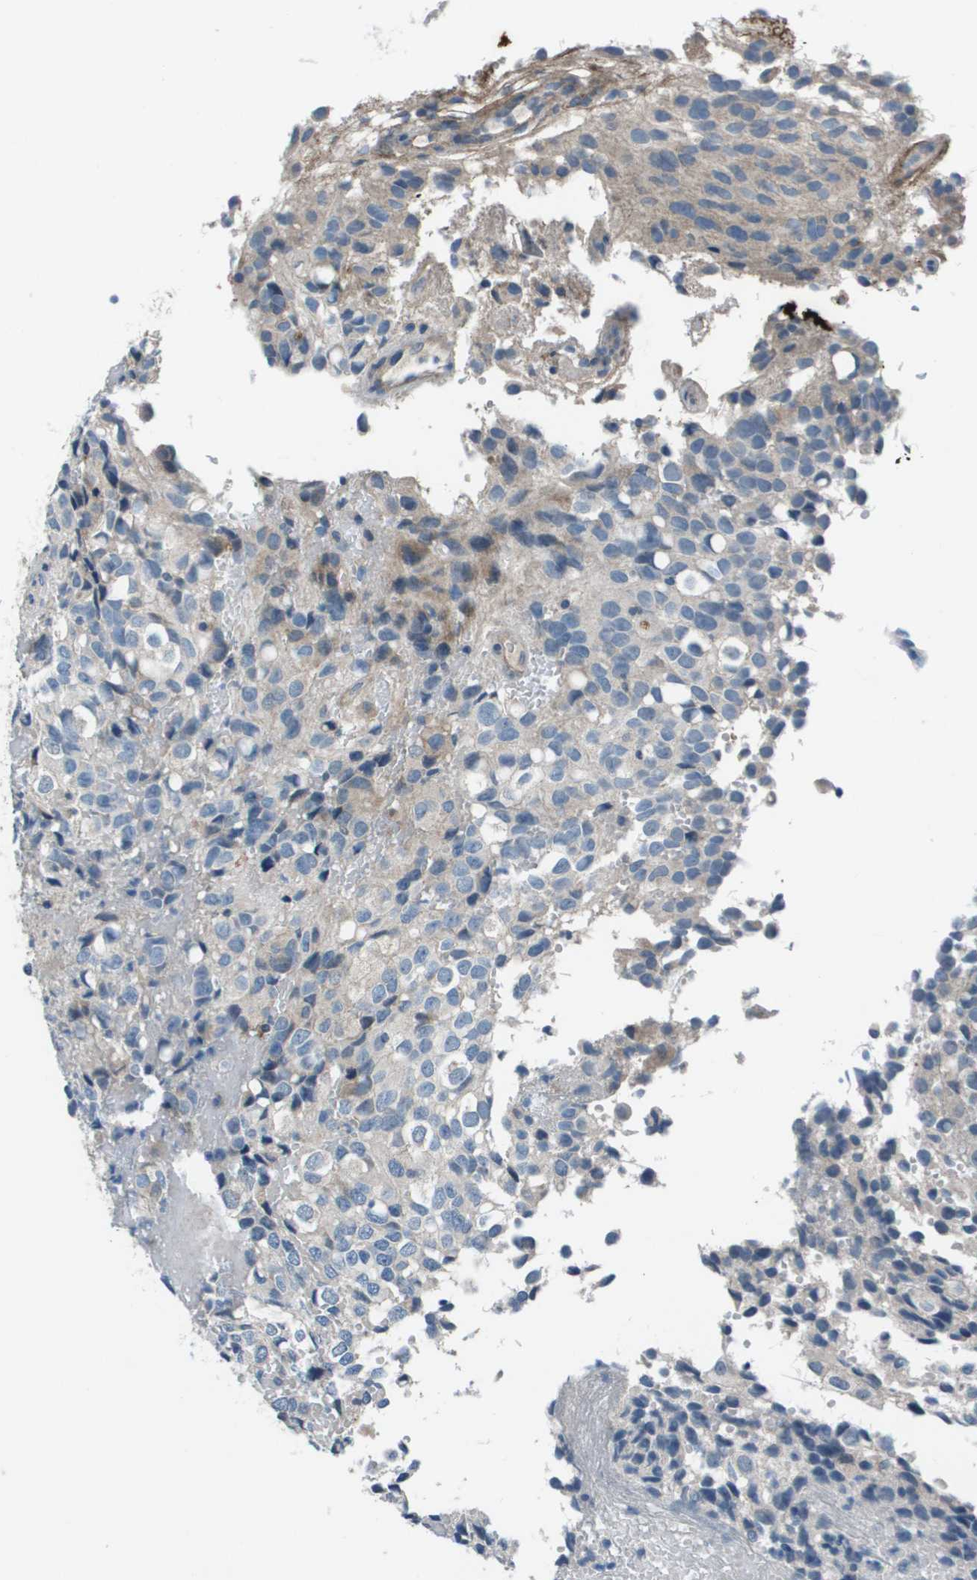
{"staining": {"intensity": "negative", "quantity": "none", "location": "none"}, "tissue": "glioma", "cell_type": "Tumor cells", "image_type": "cancer", "snomed": [{"axis": "morphology", "description": "Glioma, malignant, High grade"}, {"axis": "topography", "description": "Brain"}], "caption": "This is an immunohistochemistry histopathology image of glioma. There is no expression in tumor cells.", "gene": "PCOLCE", "patient": {"sex": "male", "age": 32}}